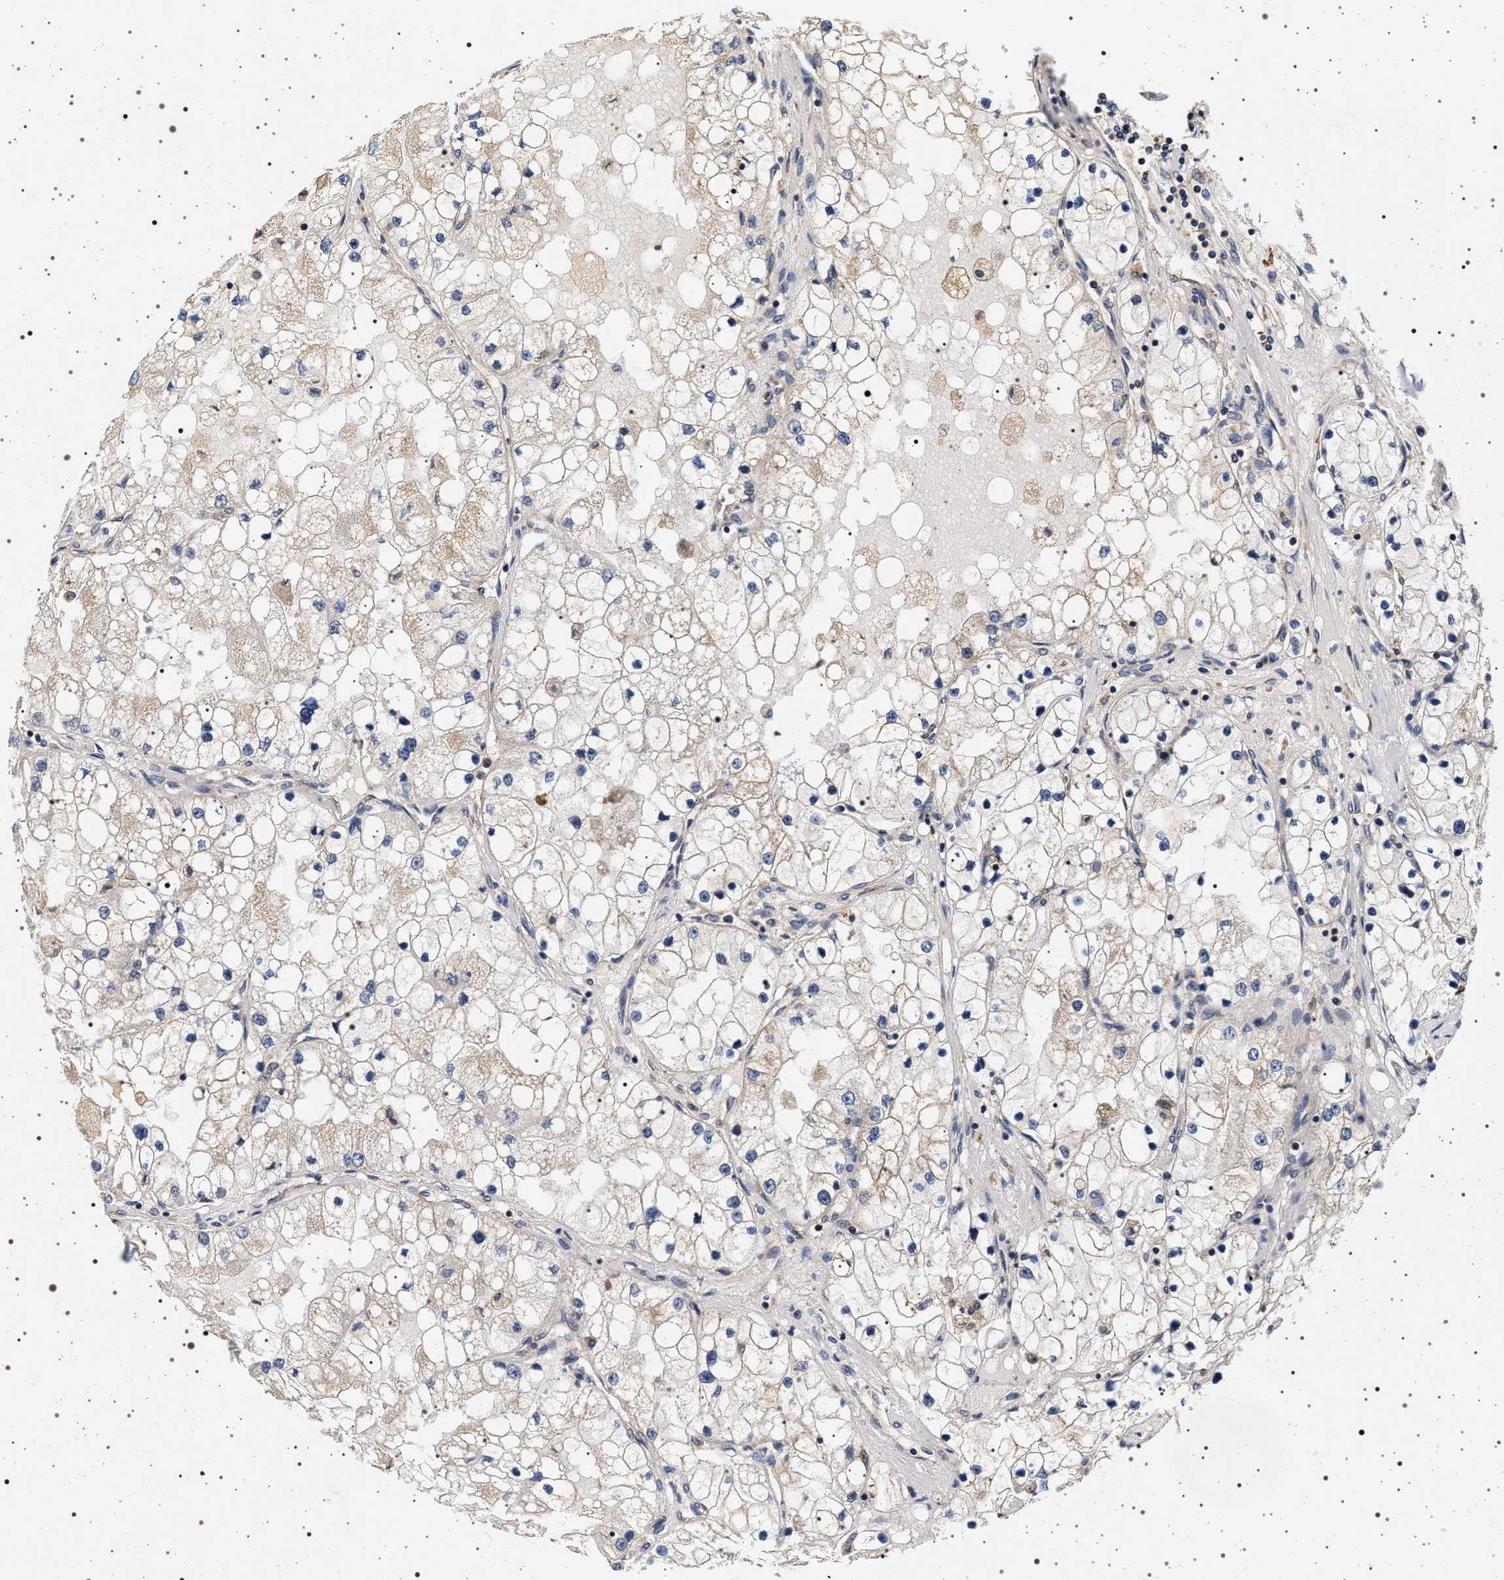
{"staining": {"intensity": "weak", "quantity": "<25%", "location": "cytoplasmic/membranous"}, "tissue": "renal cancer", "cell_type": "Tumor cells", "image_type": "cancer", "snomed": [{"axis": "morphology", "description": "Adenocarcinoma, NOS"}, {"axis": "topography", "description": "Kidney"}], "caption": "High power microscopy micrograph of an IHC micrograph of adenocarcinoma (renal), revealing no significant staining in tumor cells.", "gene": "DCBLD2", "patient": {"sex": "male", "age": 68}}